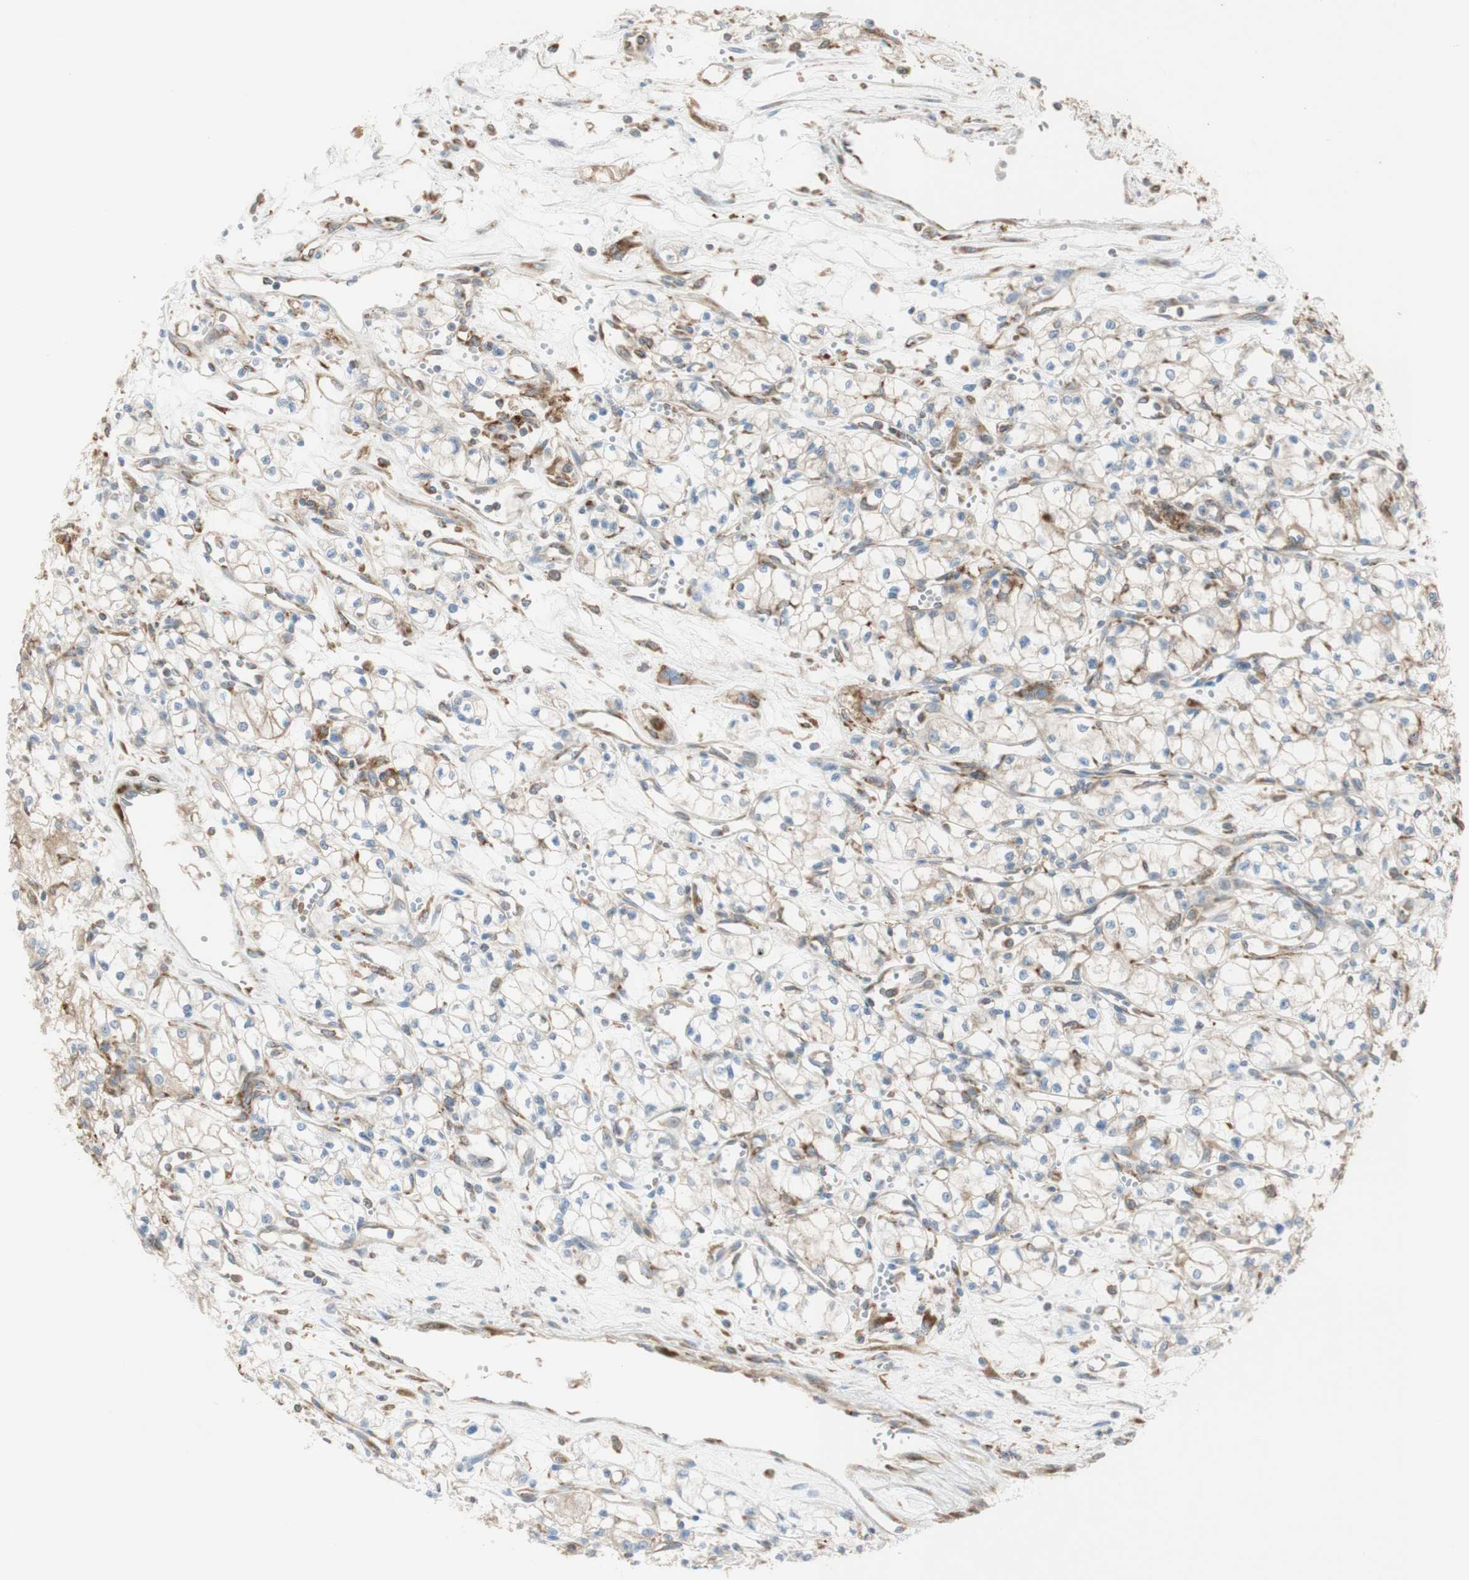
{"staining": {"intensity": "weak", "quantity": "<25%", "location": "cytoplasmic/membranous"}, "tissue": "renal cancer", "cell_type": "Tumor cells", "image_type": "cancer", "snomed": [{"axis": "morphology", "description": "Normal tissue, NOS"}, {"axis": "morphology", "description": "Adenocarcinoma, NOS"}, {"axis": "topography", "description": "Kidney"}], "caption": "High magnification brightfield microscopy of adenocarcinoma (renal) stained with DAB (brown) and counterstained with hematoxylin (blue): tumor cells show no significant staining.", "gene": "MANF", "patient": {"sex": "male", "age": 59}}